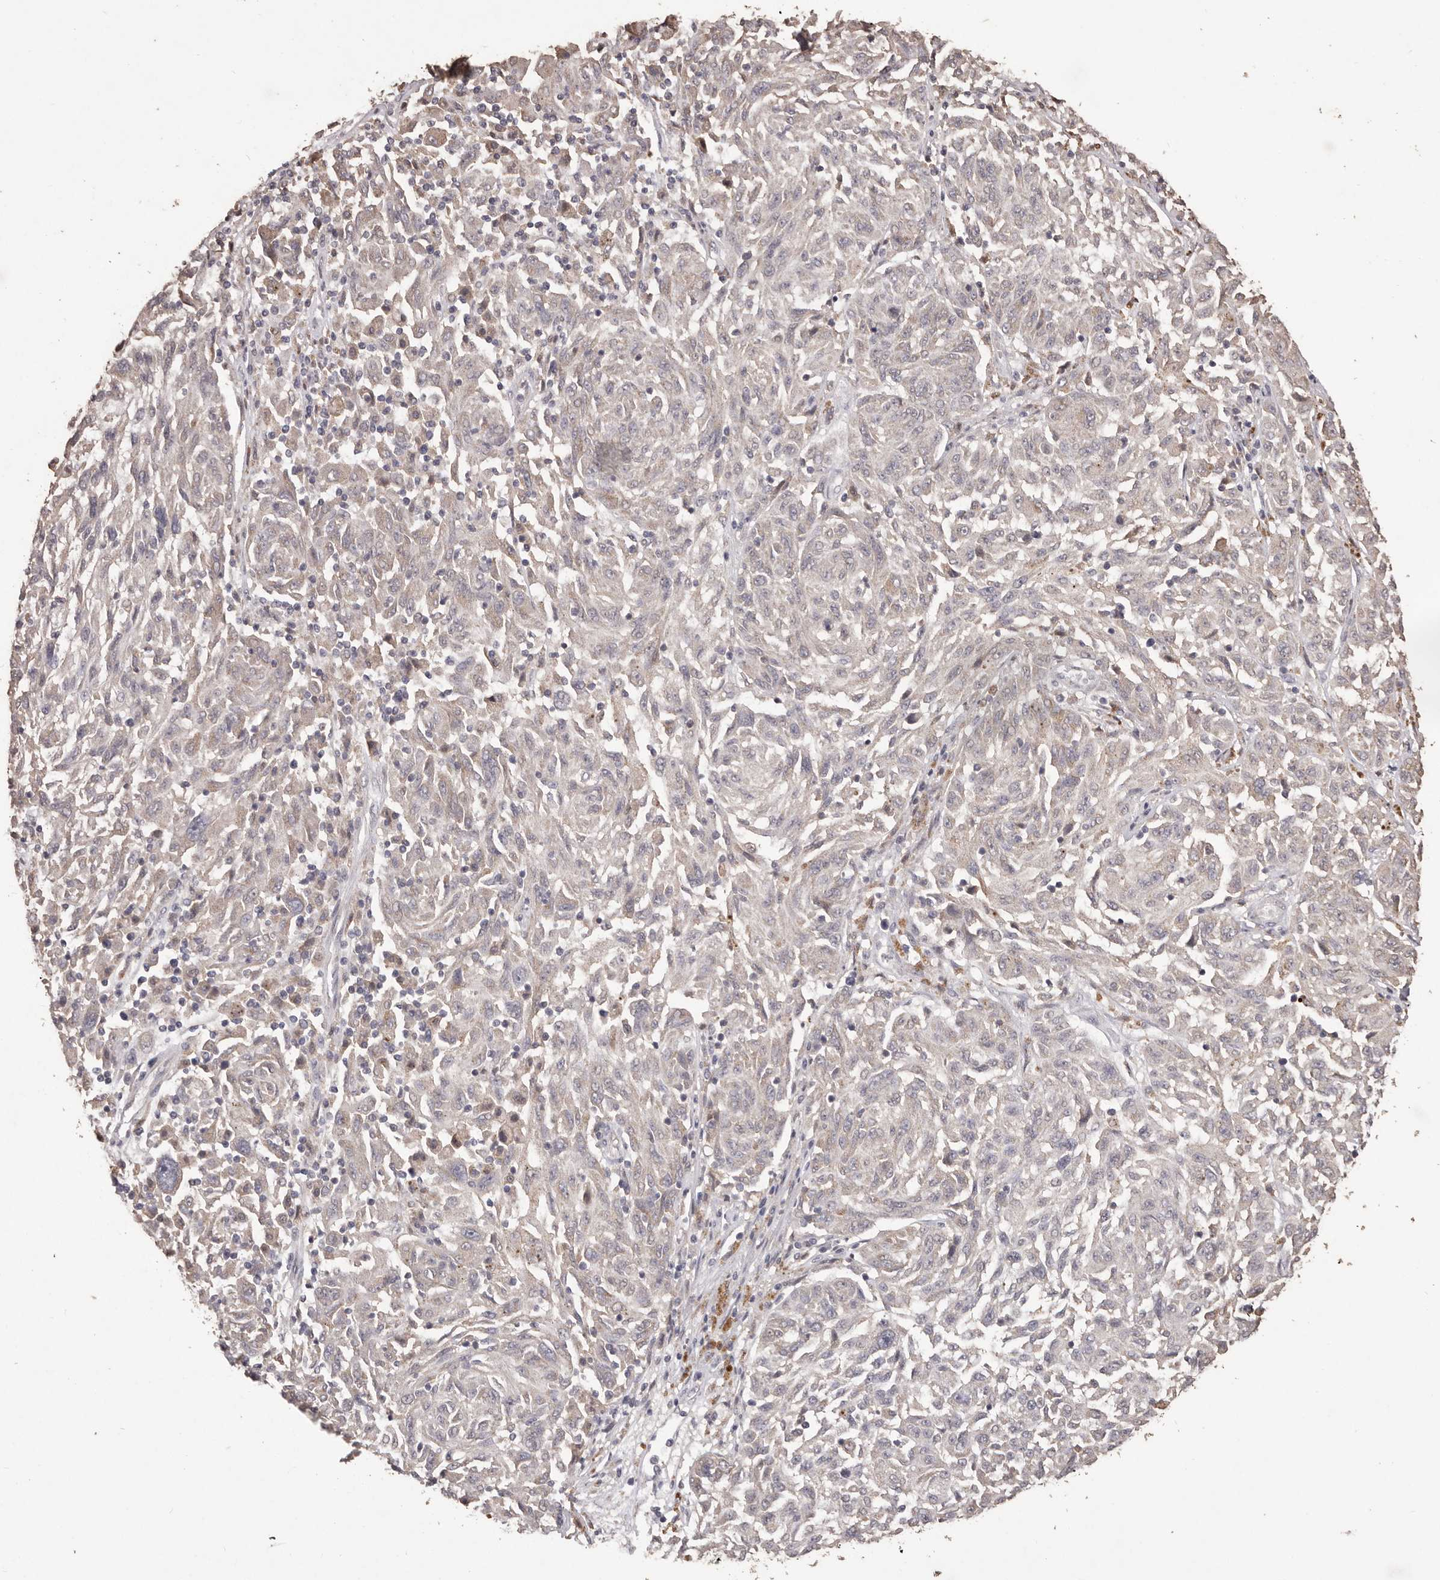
{"staining": {"intensity": "negative", "quantity": "none", "location": "none"}, "tissue": "melanoma", "cell_type": "Tumor cells", "image_type": "cancer", "snomed": [{"axis": "morphology", "description": "Malignant melanoma, NOS"}, {"axis": "topography", "description": "Skin"}], "caption": "This photomicrograph is of melanoma stained with immunohistochemistry (IHC) to label a protein in brown with the nuclei are counter-stained blue. There is no positivity in tumor cells.", "gene": "PRSS27", "patient": {"sex": "male", "age": 53}}